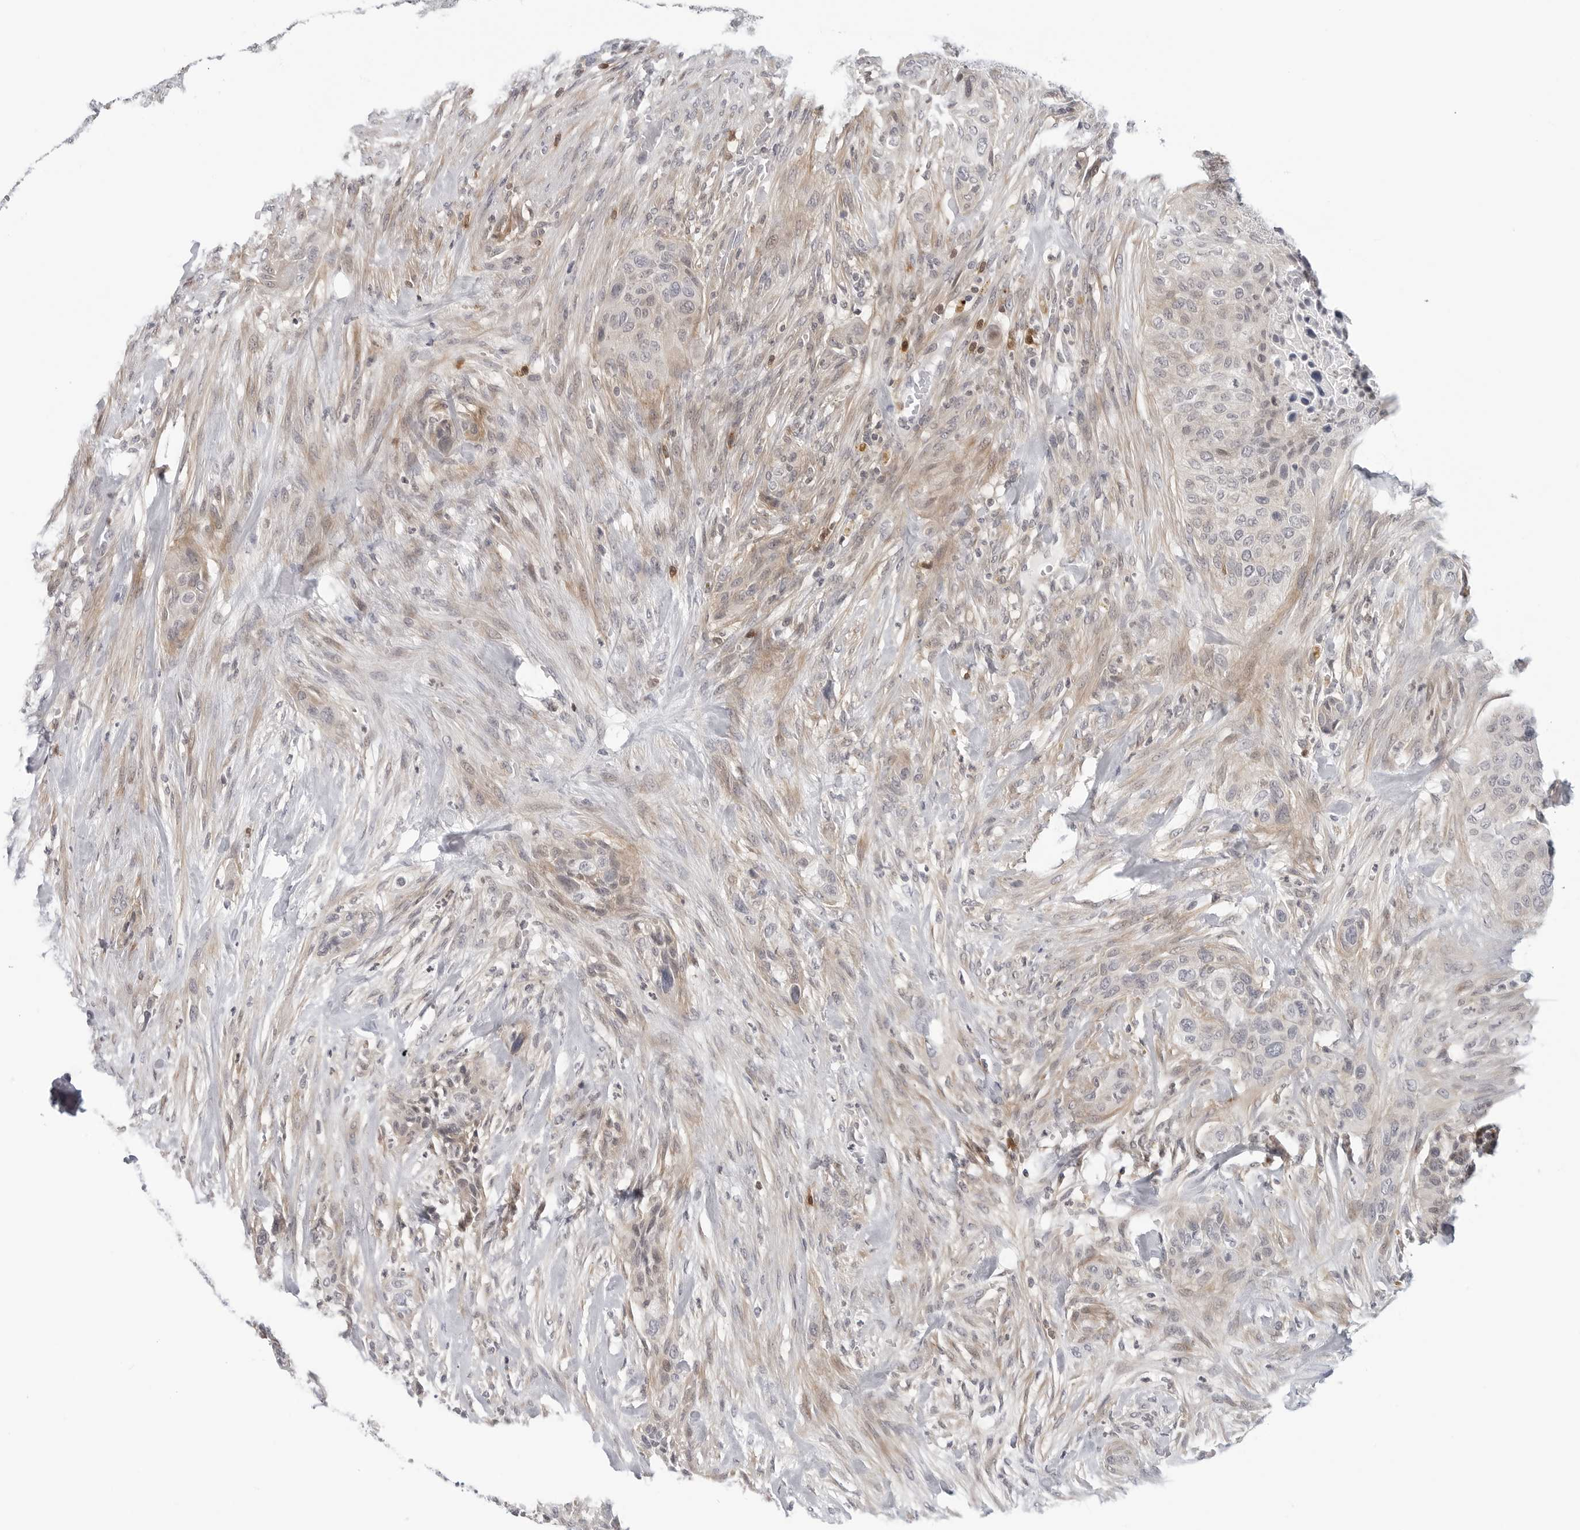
{"staining": {"intensity": "negative", "quantity": "none", "location": "none"}, "tissue": "urothelial cancer", "cell_type": "Tumor cells", "image_type": "cancer", "snomed": [{"axis": "morphology", "description": "Urothelial carcinoma, High grade"}, {"axis": "topography", "description": "Urinary bladder"}], "caption": "Immunohistochemistry (IHC) of urothelial carcinoma (high-grade) exhibits no expression in tumor cells.", "gene": "STXBP3", "patient": {"sex": "male", "age": 35}}